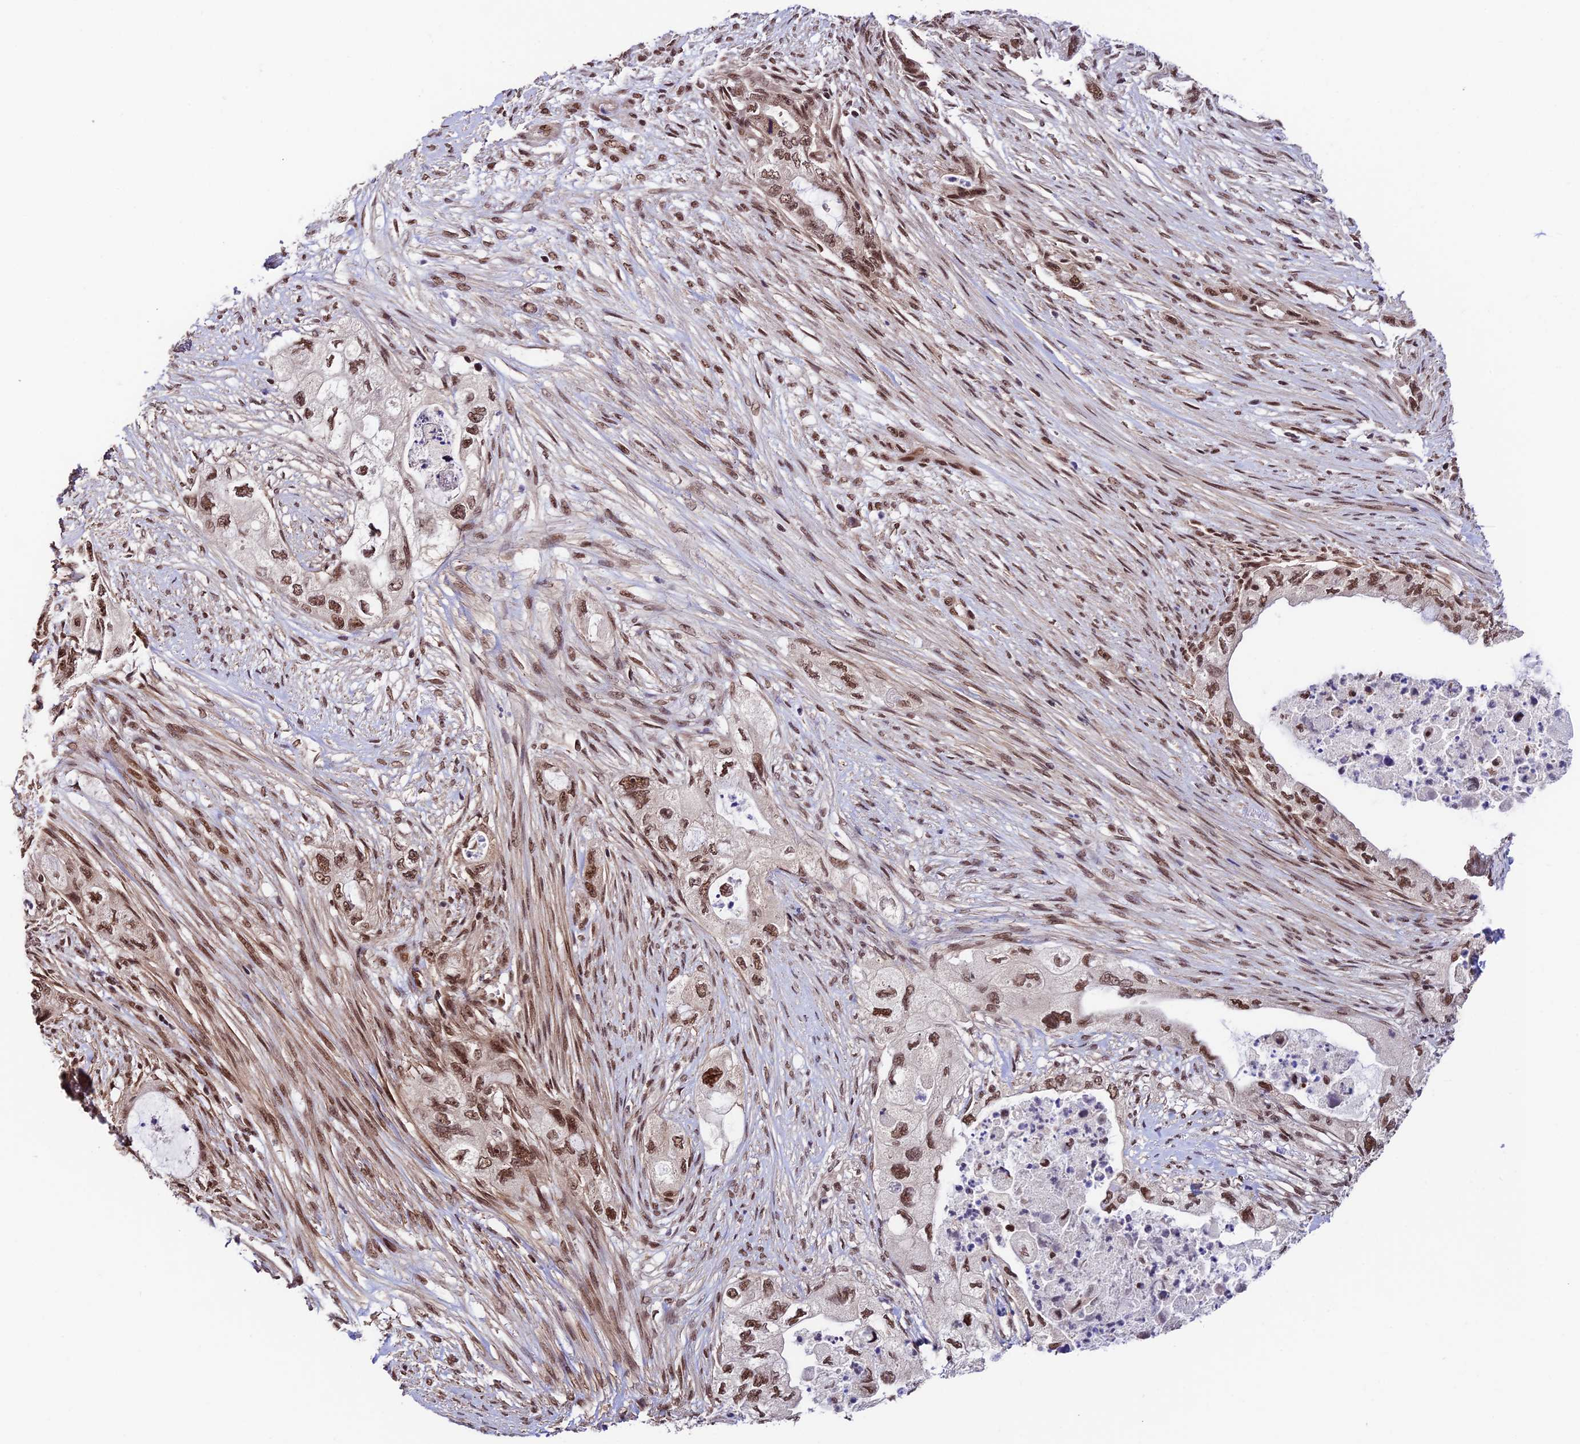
{"staining": {"intensity": "strong", "quantity": ">75%", "location": "nuclear"}, "tissue": "pancreatic cancer", "cell_type": "Tumor cells", "image_type": "cancer", "snomed": [{"axis": "morphology", "description": "Adenocarcinoma, NOS"}, {"axis": "topography", "description": "Pancreas"}], "caption": "Protein expression analysis of pancreatic cancer (adenocarcinoma) displays strong nuclear staining in approximately >75% of tumor cells.", "gene": "RBM42", "patient": {"sex": "female", "age": 73}}